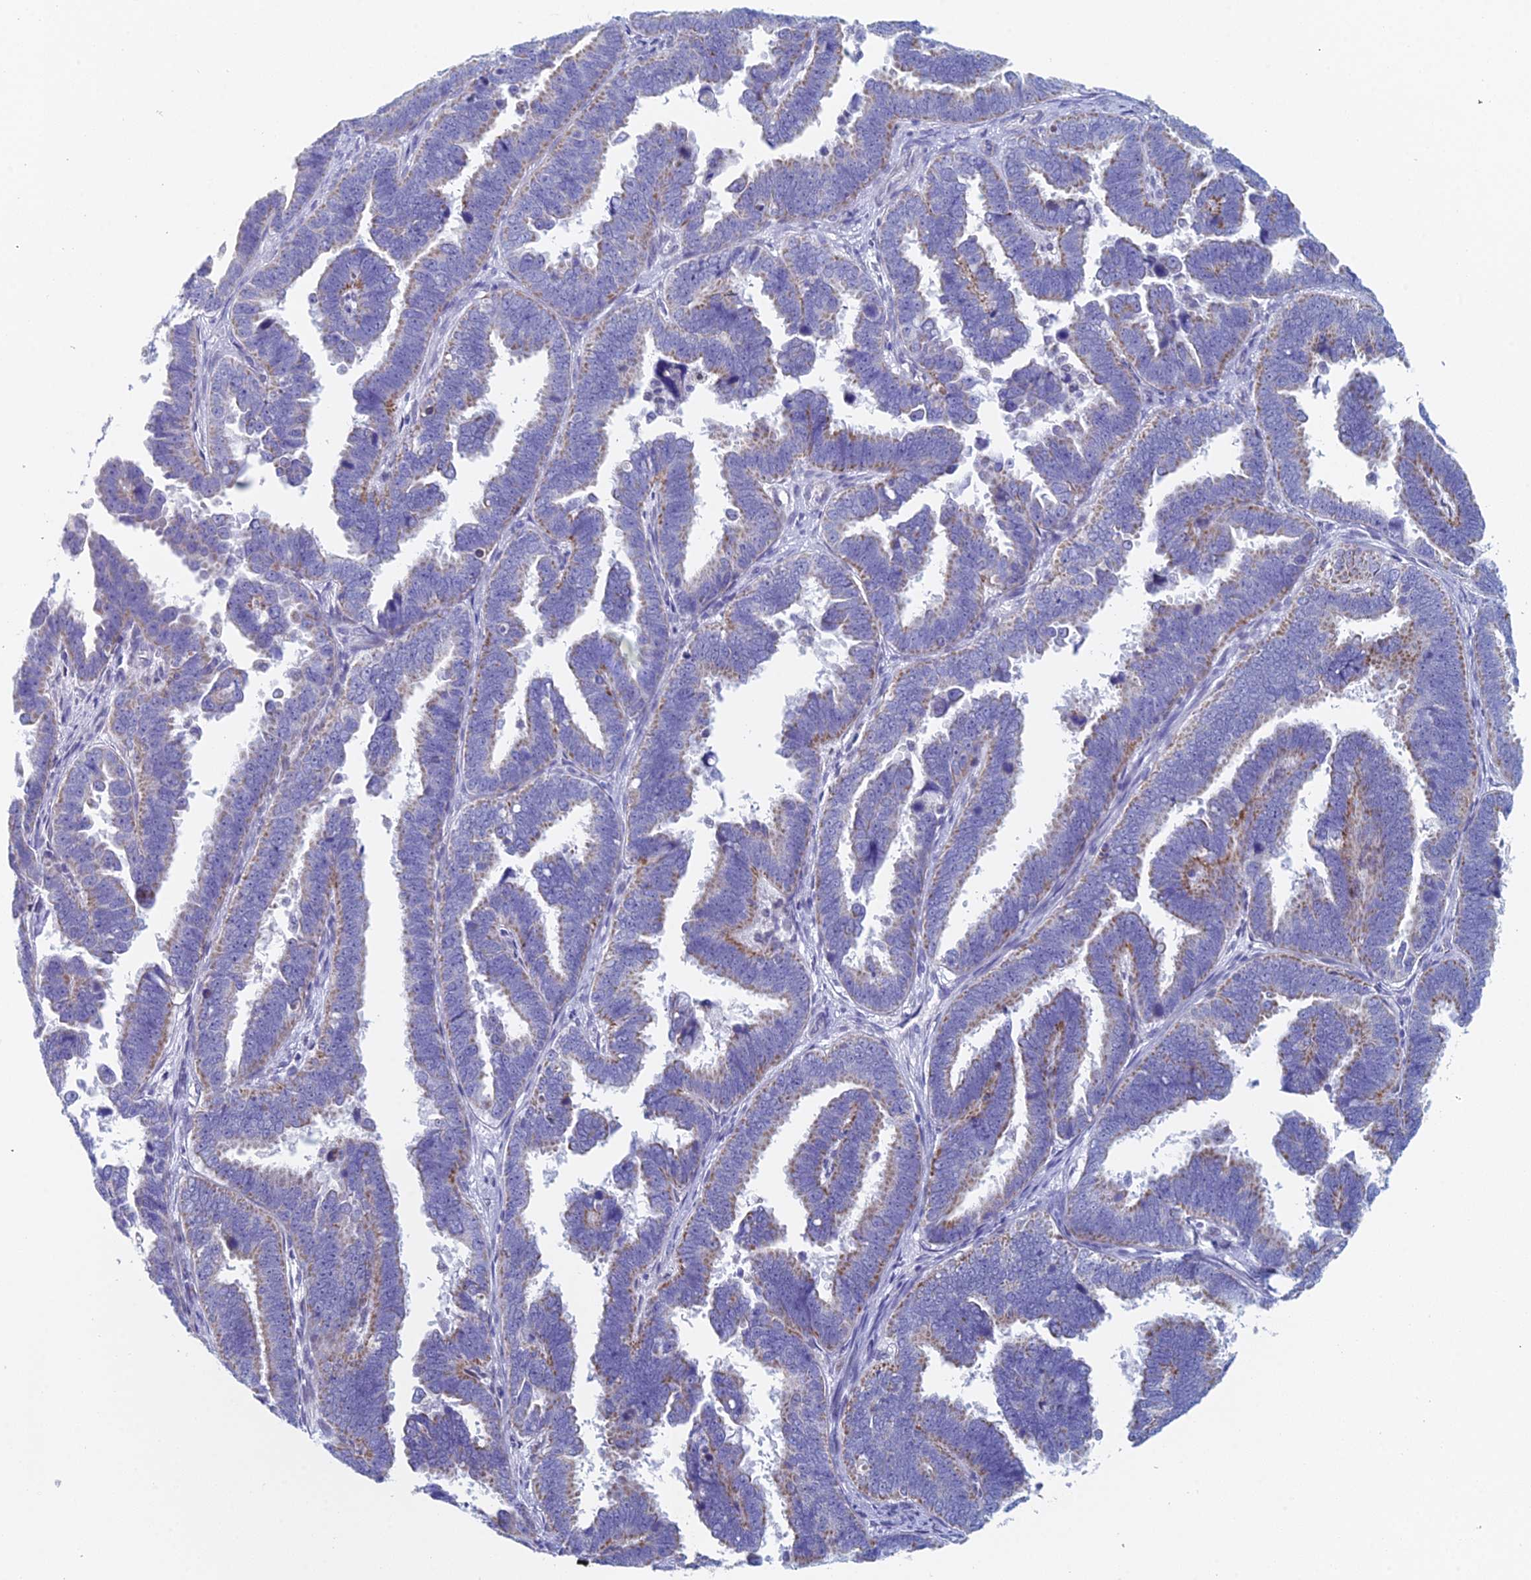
{"staining": {"intensity": "moderate", "quantity": "25%-75%", "location": "cytoplasmic/membranous"}, "tissue": "endometrial cancer", "cell_type": "Tumor cells", "image_type": "cancer", "snomed": [{"axis": "morphology", "description": "Adenocarcinoma, NOS"}, {"axis": "topography", "description": "Endometrium"}], "caption": "Immunohistochemistry of human endometrial cancer shows medium levels of moderate cytoplasmic/membranous expression in about 25%-75% of tumor cells.", "gene": "ACSM1", "patient": {"sex": "female", "age": 75}}